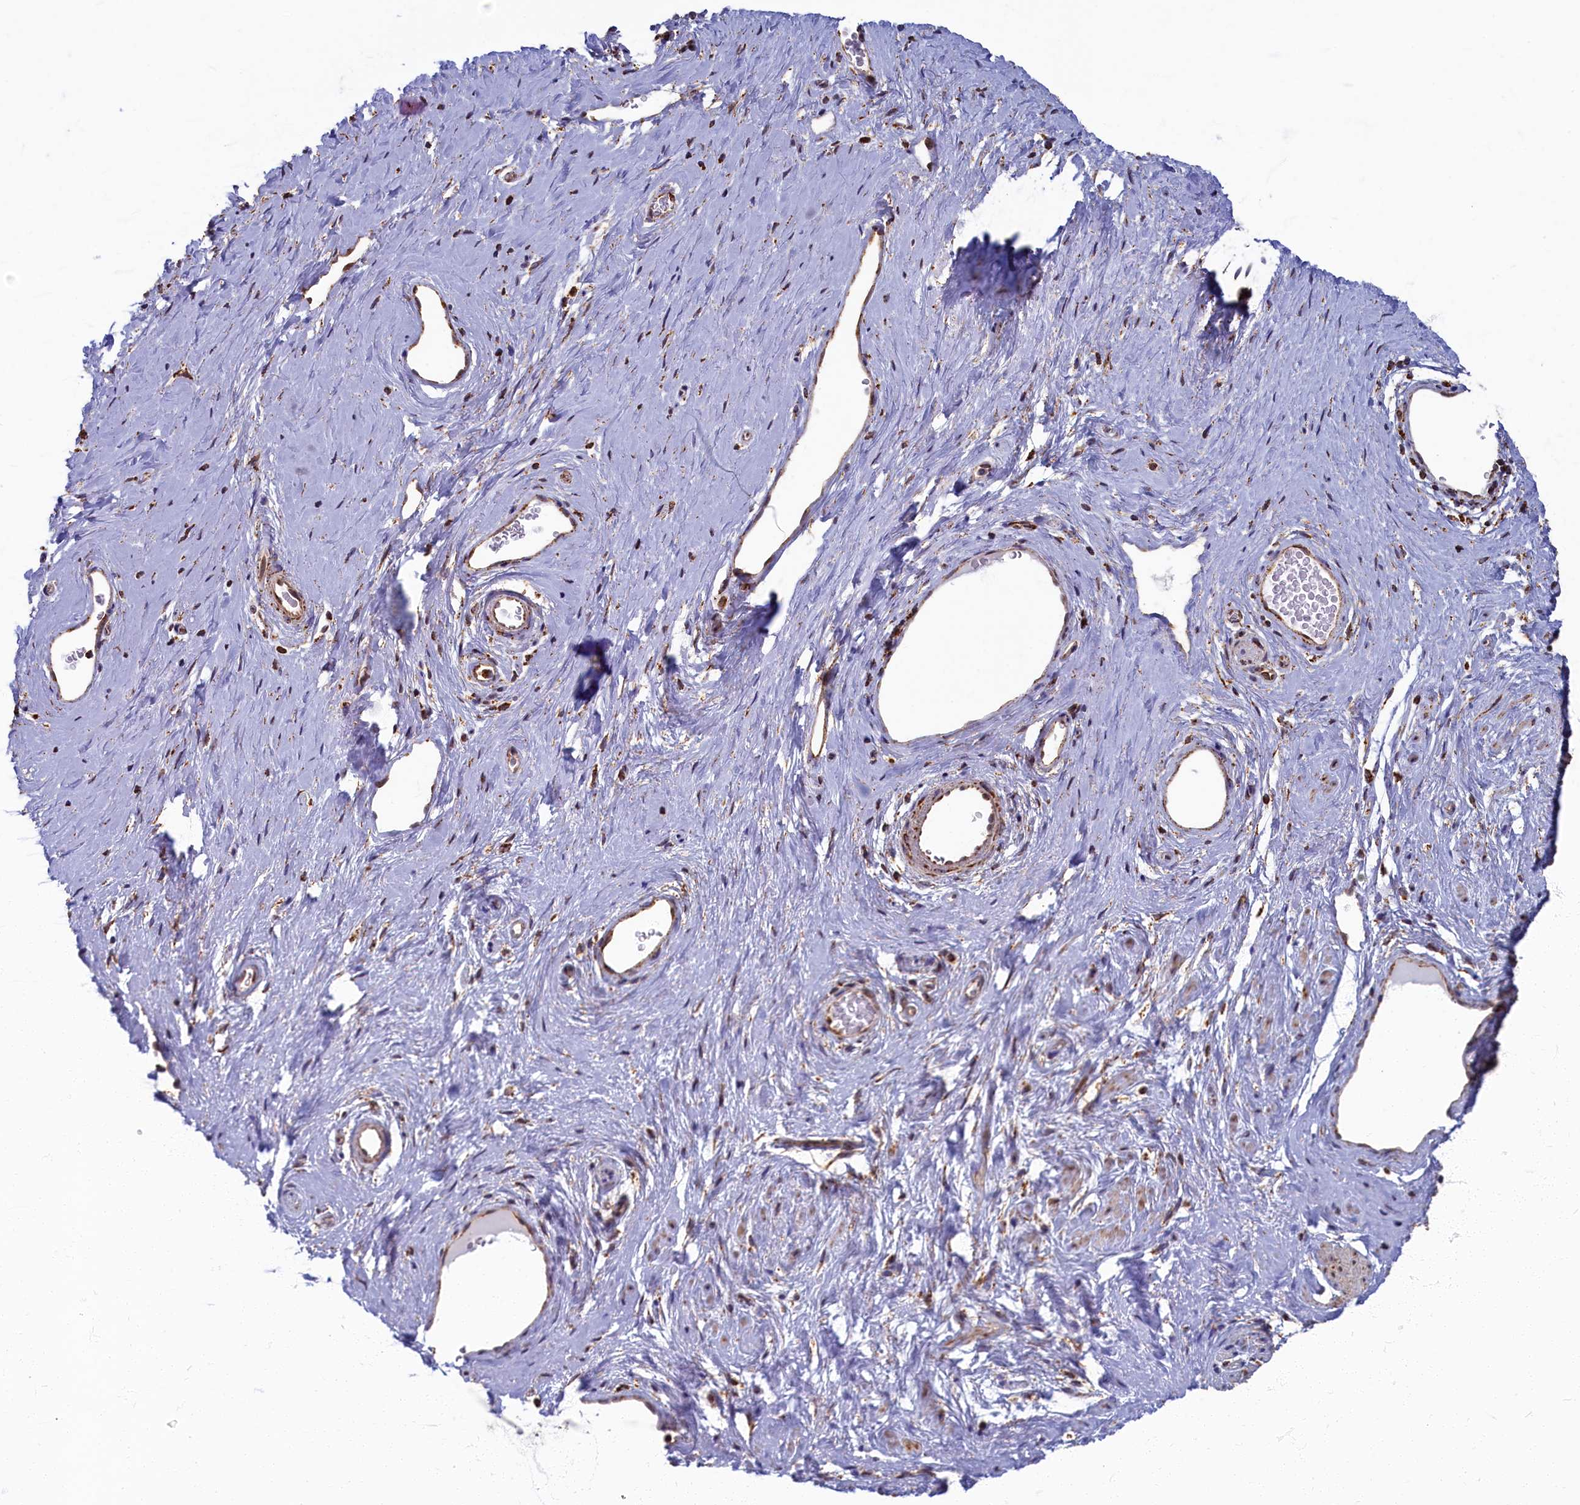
{"staining": {"intensity": "moderate", "quantity": ">75%", "location": "cytoplasmic/membranous"}, "tissue": "adipose tissue", "cell_type": "Adipocytes", "image_type": "normal", "snomed": [{"axis": "morphology", "description": "Normal tissue, NOS"}, {"axis": "morphology", "description": "Adenocarcinoma, NOS"}, {"axis": "topography", "description": "Rectum"}, {"axis": "topography", "description": "Vagina"}, {"axis": "topography", "description": "Peripheral nerve tissue"}], "caption": "This histopathology image demonstrates immunohistochemistry staining of normal adipose tissue, with medium moderate cytoplasmic/membranous staining in approximately >75% of adipocytes.", "gene": "SPR", "patient": {"sex": "female", "age": 71}}